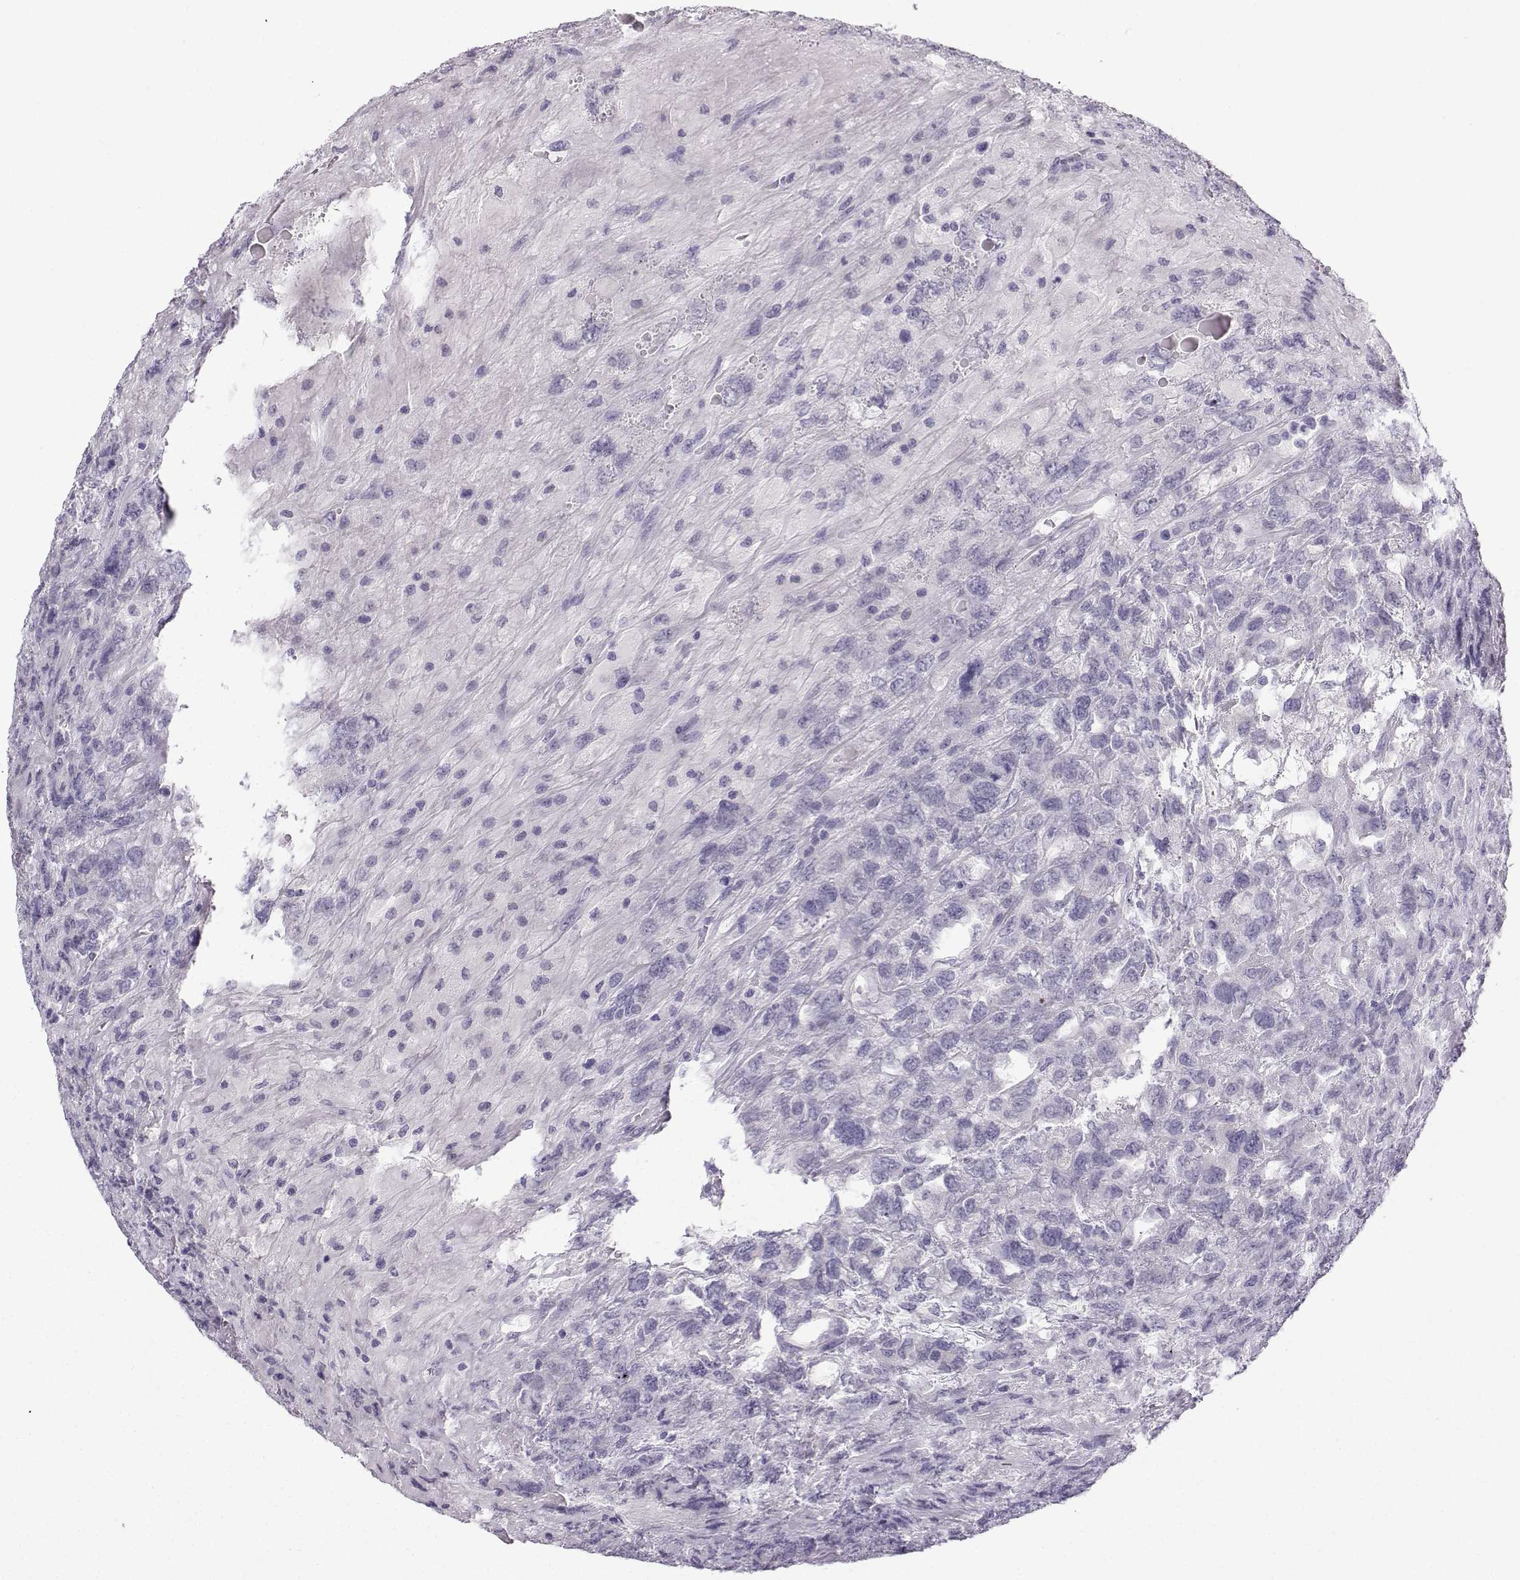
{"staining": {"intensity": "negative", "quantity": "none", "location": "none"}, "tissue": "testis cancer", "cell_type": "Tumor cells", "image_type": "cancer", "snomed": [{"axis": "morphology", "description": "Seminoma, NOS"}, {"axis": "topography", "description": "Testis"}], "caption": "DAB (3,3'-diaminobenzidine) immunohistochemical staining of testis seminoma displays no significant positivity in tumor cells. The staining was performed using DAB (3,3'-diaminobenzidine) to visualize the protein expression in brown, while the nuclei were stained in blue with hematoxylin (Magnification: 20x).", "gene": "ZBTB8B", "patient": {"sex": "male", "age": 52}}